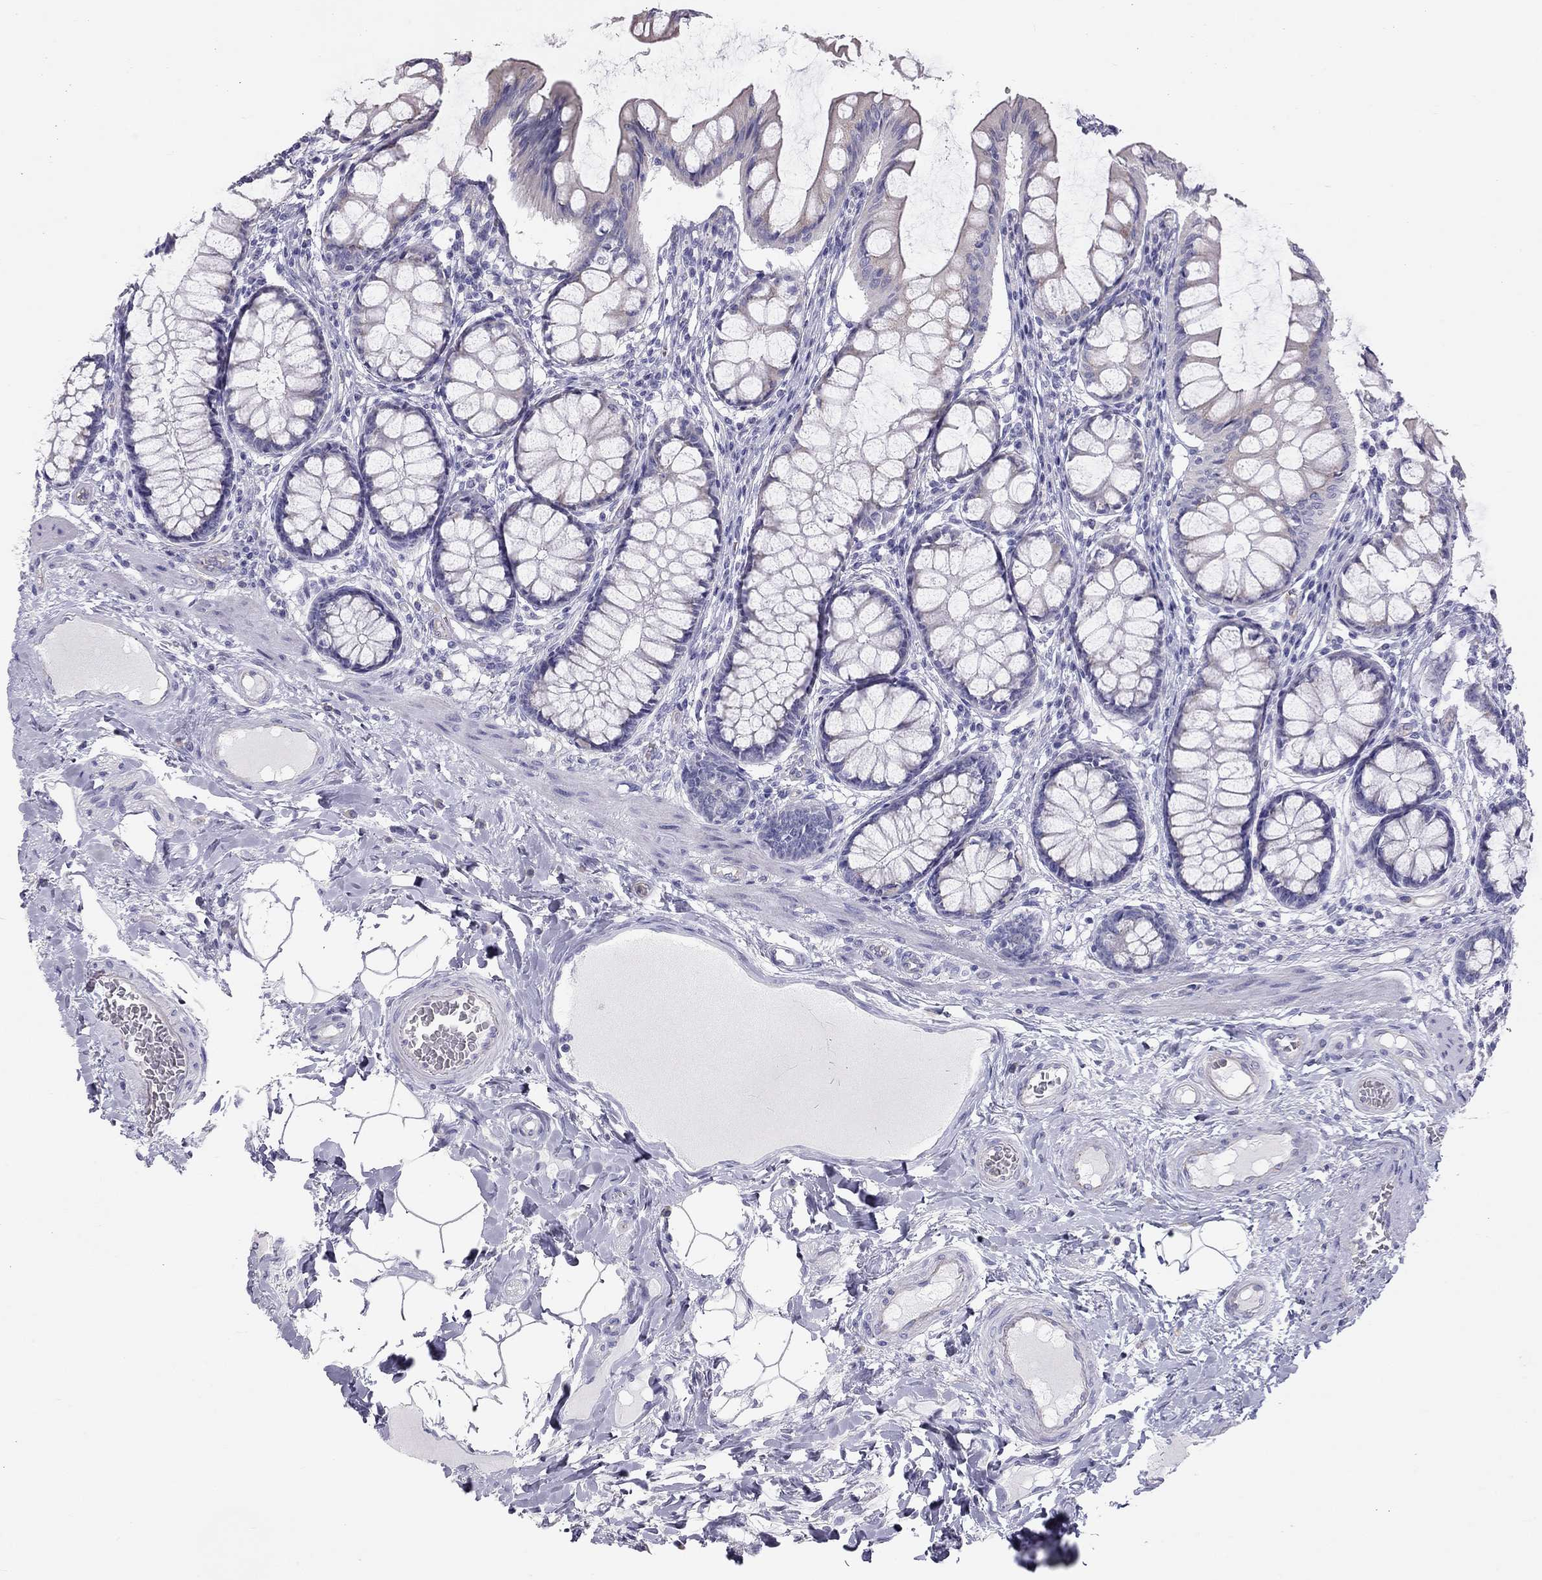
{"staining": {"intensity": "negative", "quantity": "none", "location": "none"}, "tissue": "colon", "cell_type": "Endothelial cells", "image_type": "normal", "snomed": [{"axis": "morphology", "description": "Normal tissue, NOS"}, {"axis": "topography", "description": "Colon"}], "caption": "IHC micrograph of unremarkable colon: human colon stained with DAB shows no significant protein staining in endothelial cells.", "gene": "TDRD6", "patient": {"sex": "female", "age": 65}}